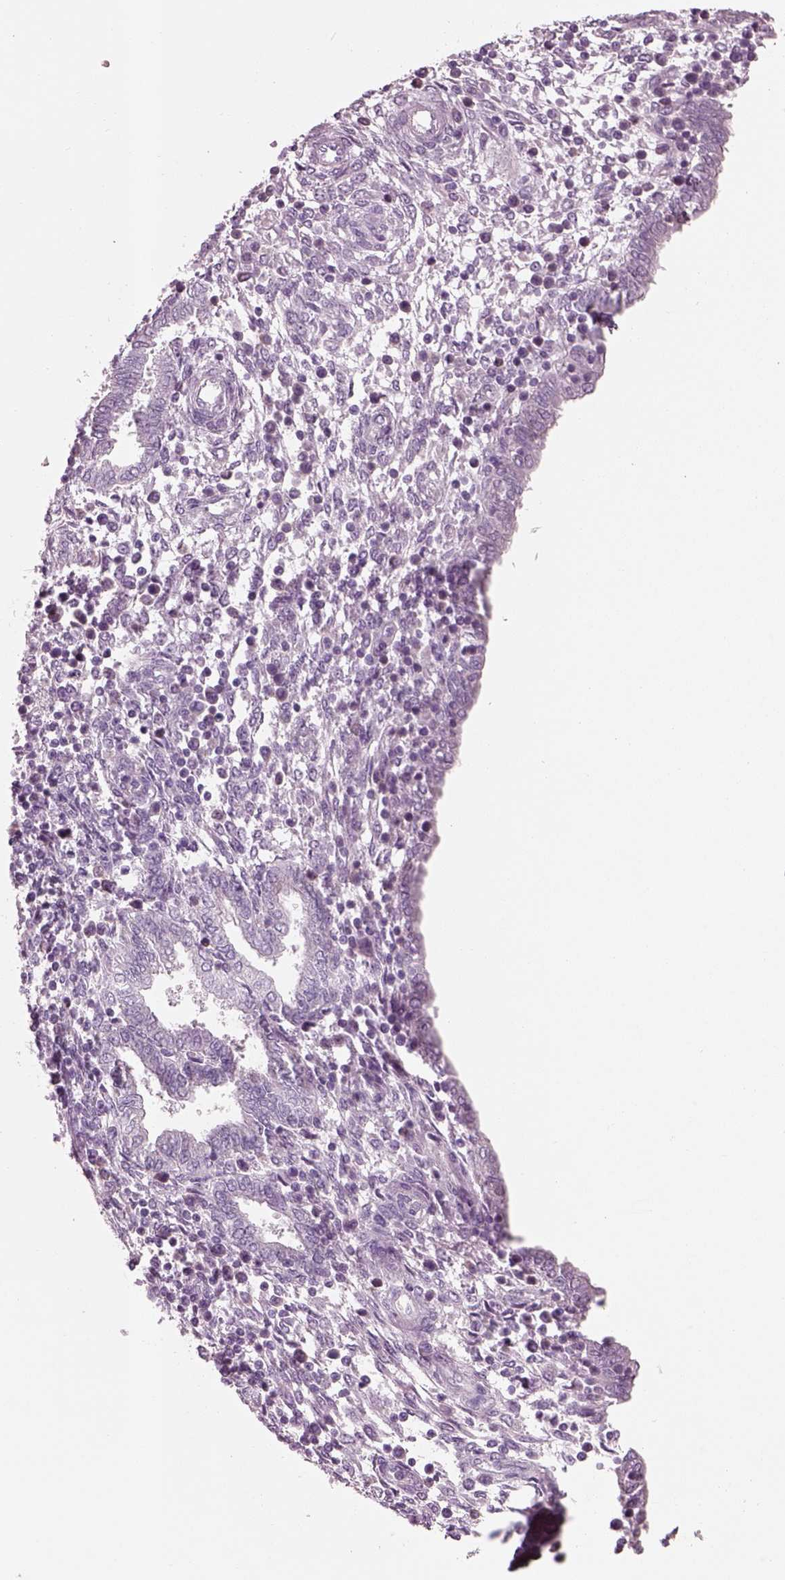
{"staining": {"intensity": "negative", "quantity": "none", "location": "none"}, "tissue": "endometrium", "cell_type": "Cells in endometrial stroma", "image_type": "normal", "snomed": [{"axis": "morphology", "description": "Normal tissue, NOS"}, {"axis": "topography", "description": "Endometrium"}], "caption": "Immunohistochemistry (IHC) of benign endometrium reveals no expression in cells in endometrial stroma.", "gene": "SLC27A2", "patient": {"sex": "female", "age": 42}}